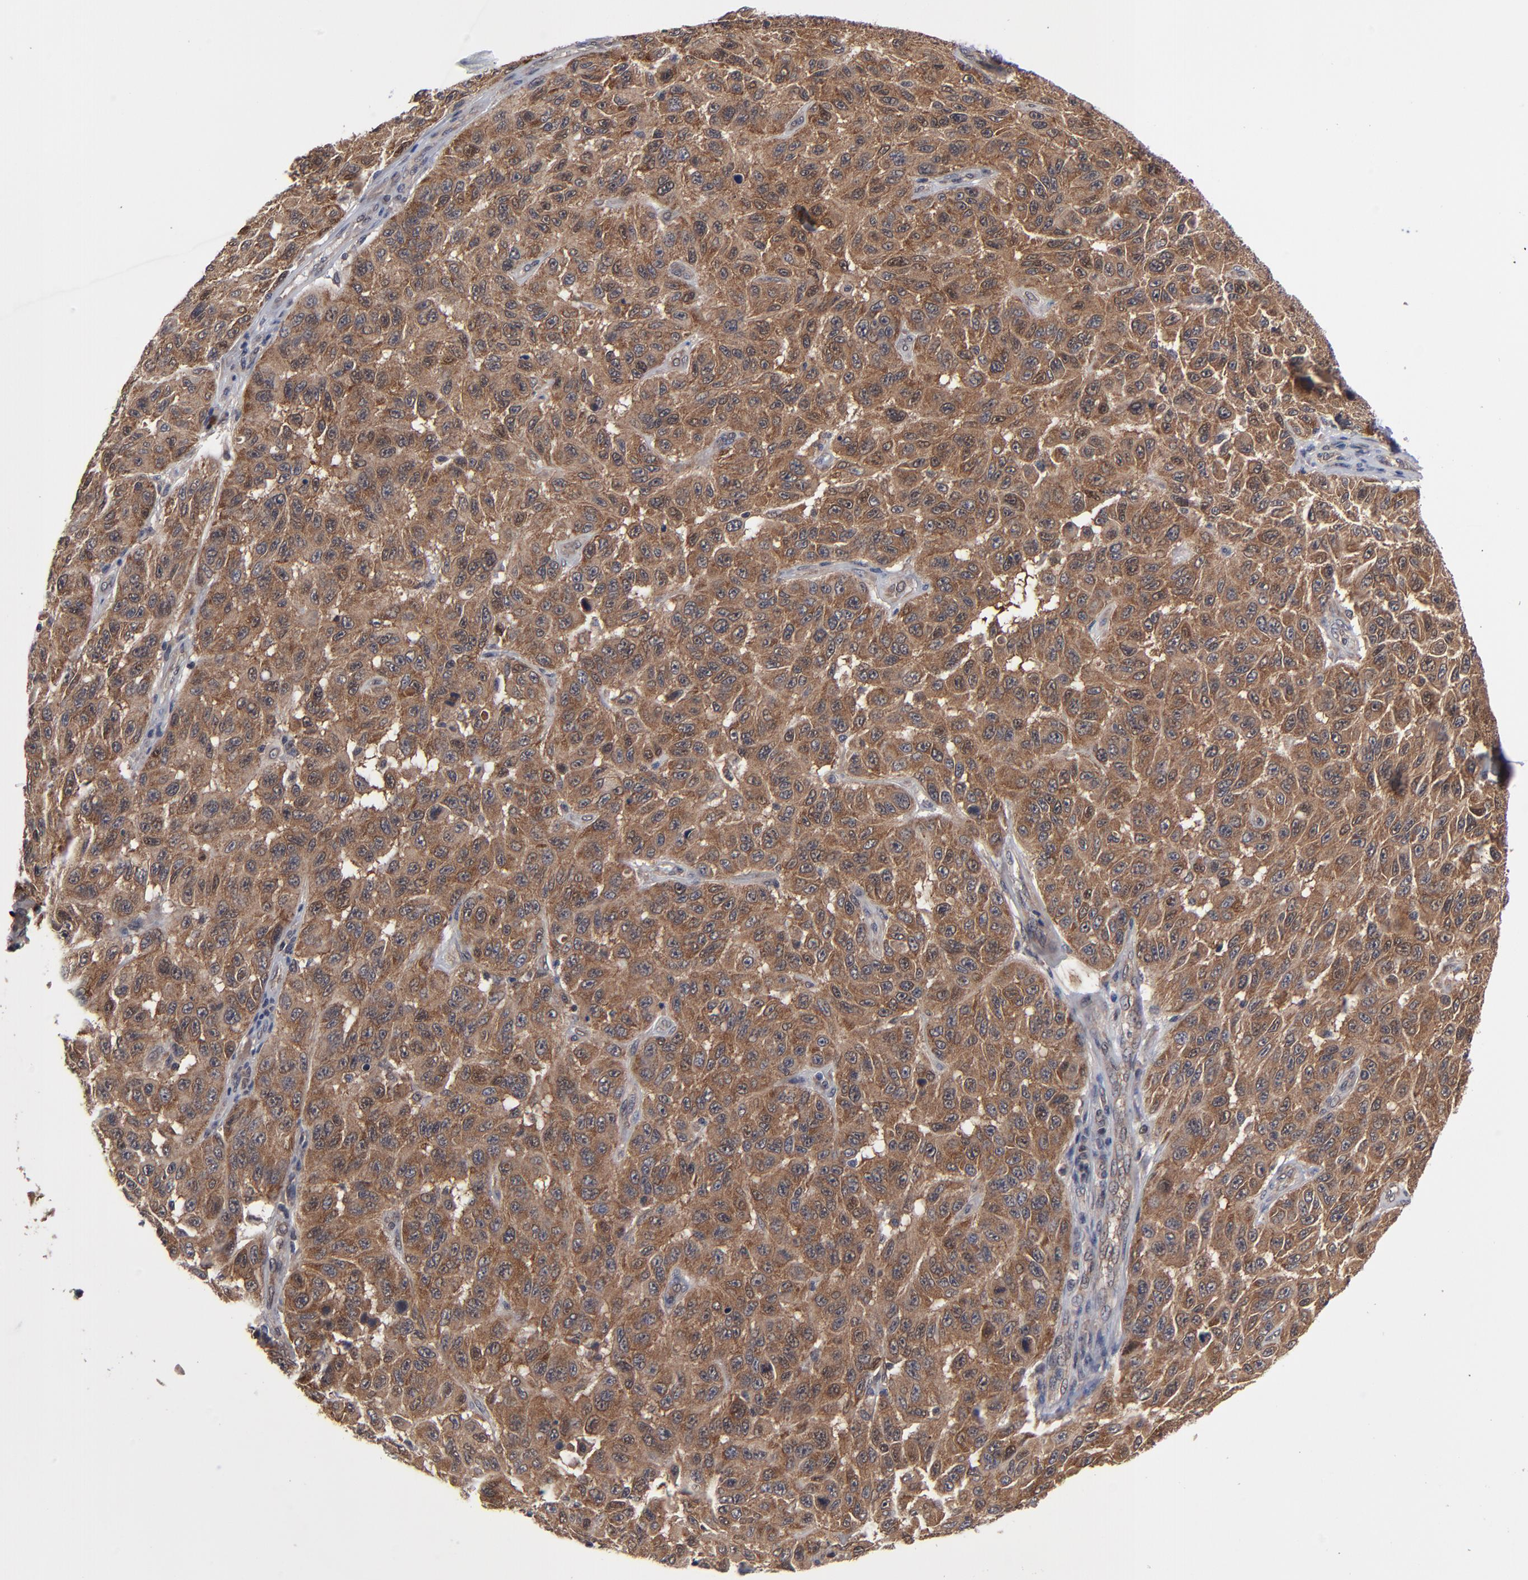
{"staining": {"intensity": "strong", "quantity": ">75%", "location": "cytoplasmic/membranous"}, "tissue": "melanoma", "cell_type": "Tumor cells", "image_type": "cancer", "snomed": [{"axis": "morphology", "description": "Malignant melanoma, NOS"}, {"axis": "topography", "description": "Skin"}], "caption": "IHC photomicrograph of neoplastic tissue: human malignant melanoma stained using immunohistochemistry (IHC) reveals high levels of strong protein expression localized specifically in the cytoplasmic/membranous of tumor cells, appearing as a cytoplasmic/membranous brown color.", "gene": "ALG13", "patient": {"sex": "male", "age": 30}}